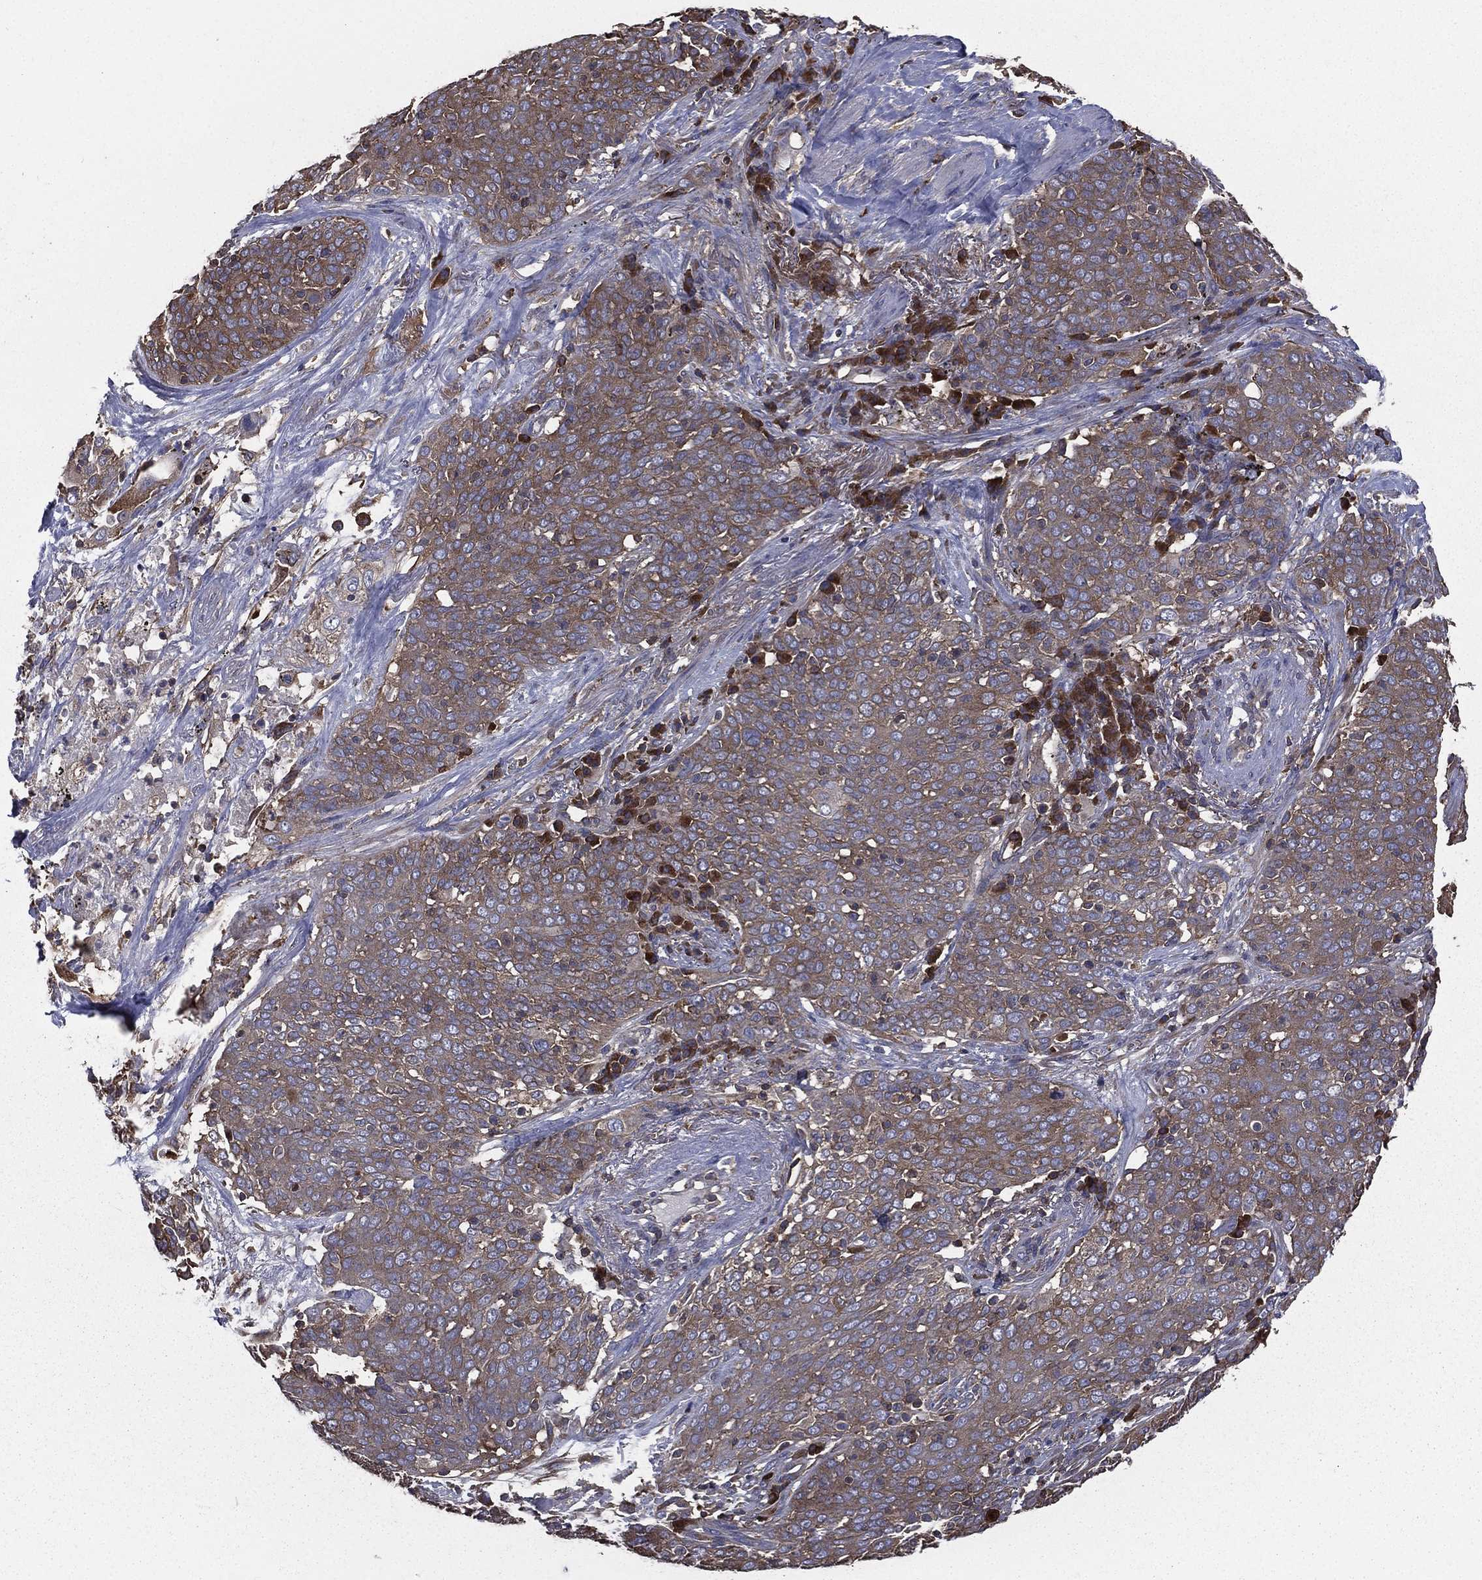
{"staining": {"intensity": "moderate", "quantity": ">75%", "location": "cytoplasmic/membranous"}, "tissue": "lung cancer", "cell_type": "Tumor cells", "image_type": "cancer", "snomed": [{"axis": "morphology", "description": "Squamous cell carcinoma, NOS"}, {"axis": "topography", "description": "Lung"}], "caption": "High-power microscopy captured an IHC photomicrograph of lung cancer (squamous cell carcinoma), revealing moderate cytoplasmic/membranous staining in about >75% of tumor cells.", "gene": "SARS1", "patient": {"sex": "male", "age": 82}}